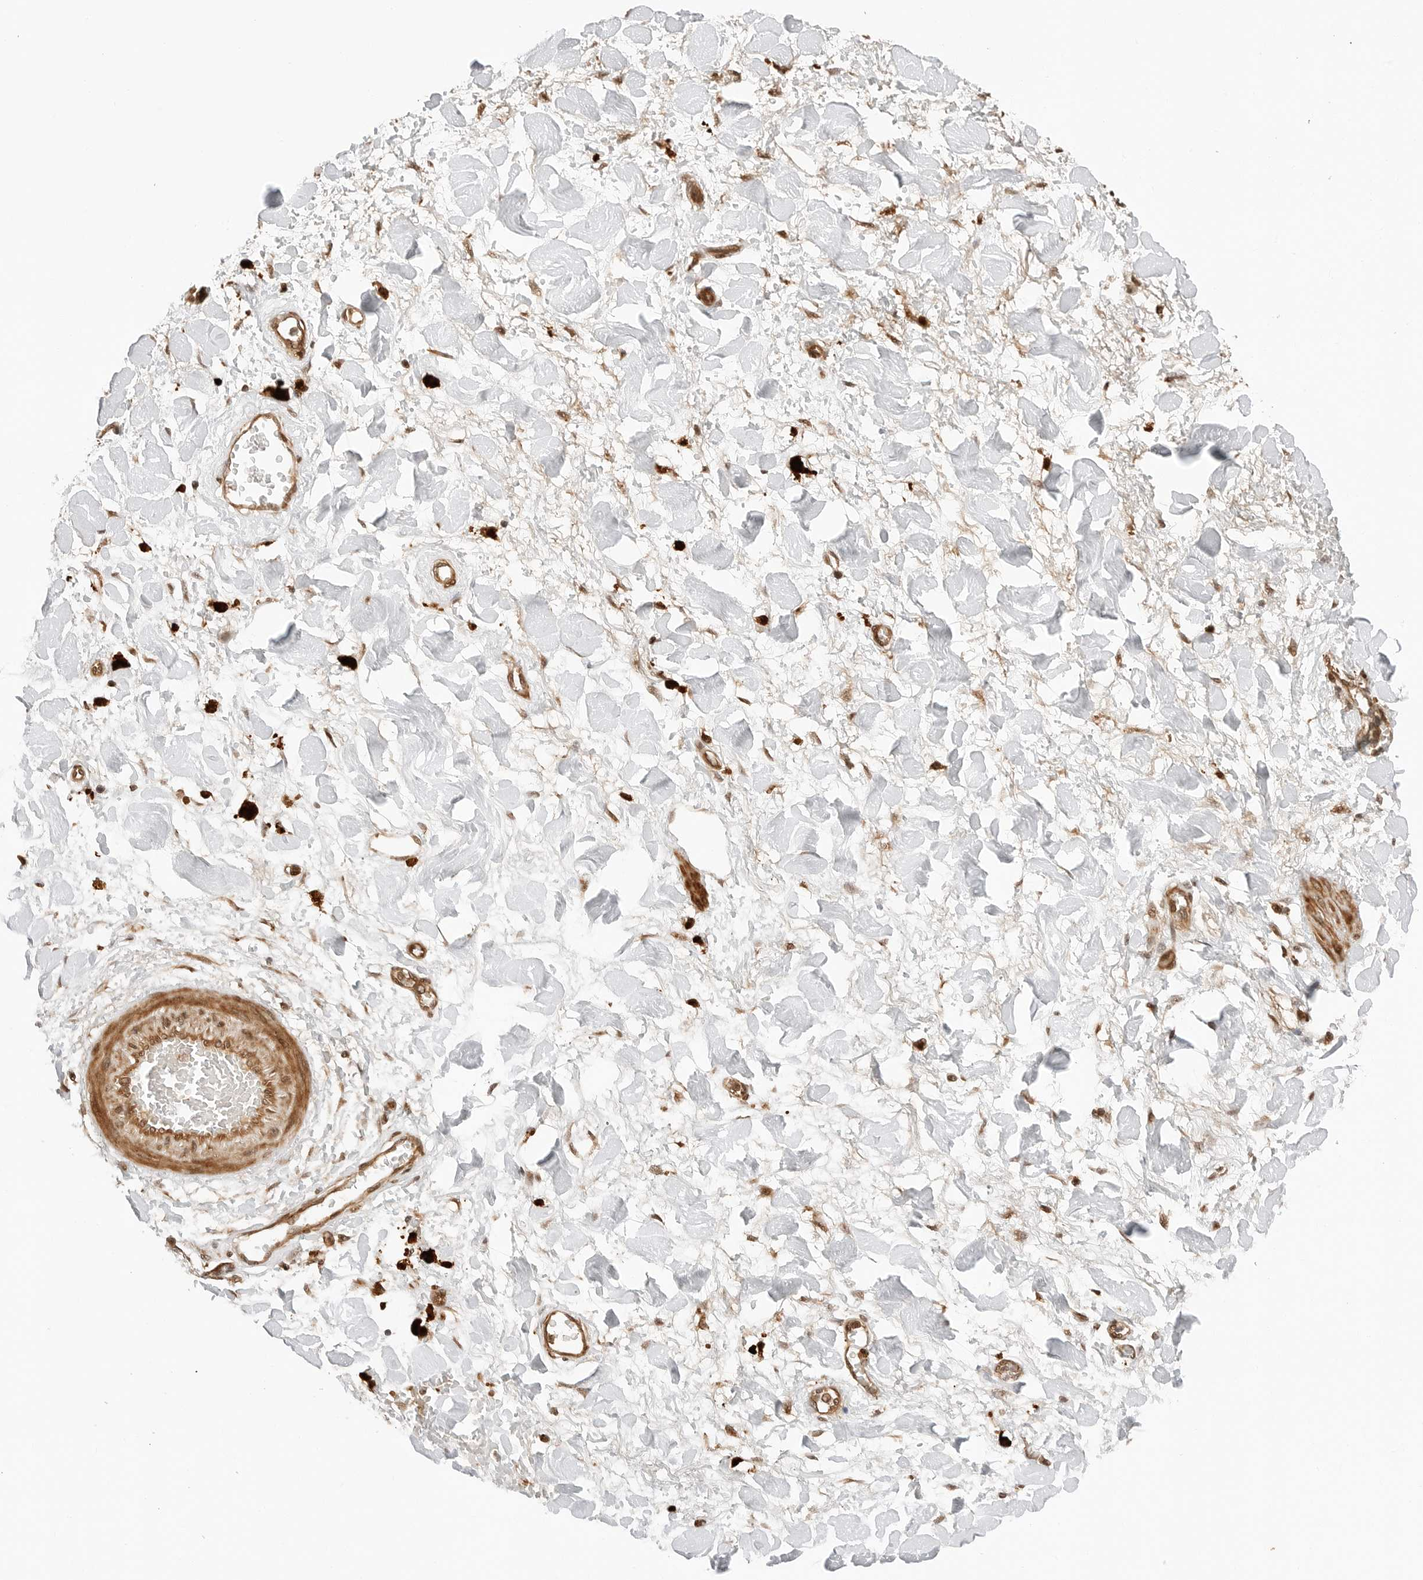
{"staining": {"intensity": "negative", "quantity": "none", "location": "none"}, "tissue": "adipose tissue", "cell_type": "Adipocytes", "image_type": "normal", "snomed": [{"axis": "morphology", "description": "Normal tissue, NOS"}, {"axis": "topography", "description": "Kidney"}, {"axis": "topography", "description": "Peripheral nerve tissue"}], "caption": "There is no significant expression in adipocytes of adipose tissue. (IHC, brightfield microscopy, high magnification).", "gene": "GEM", "patient": {"sex": "male", "age": 7}}